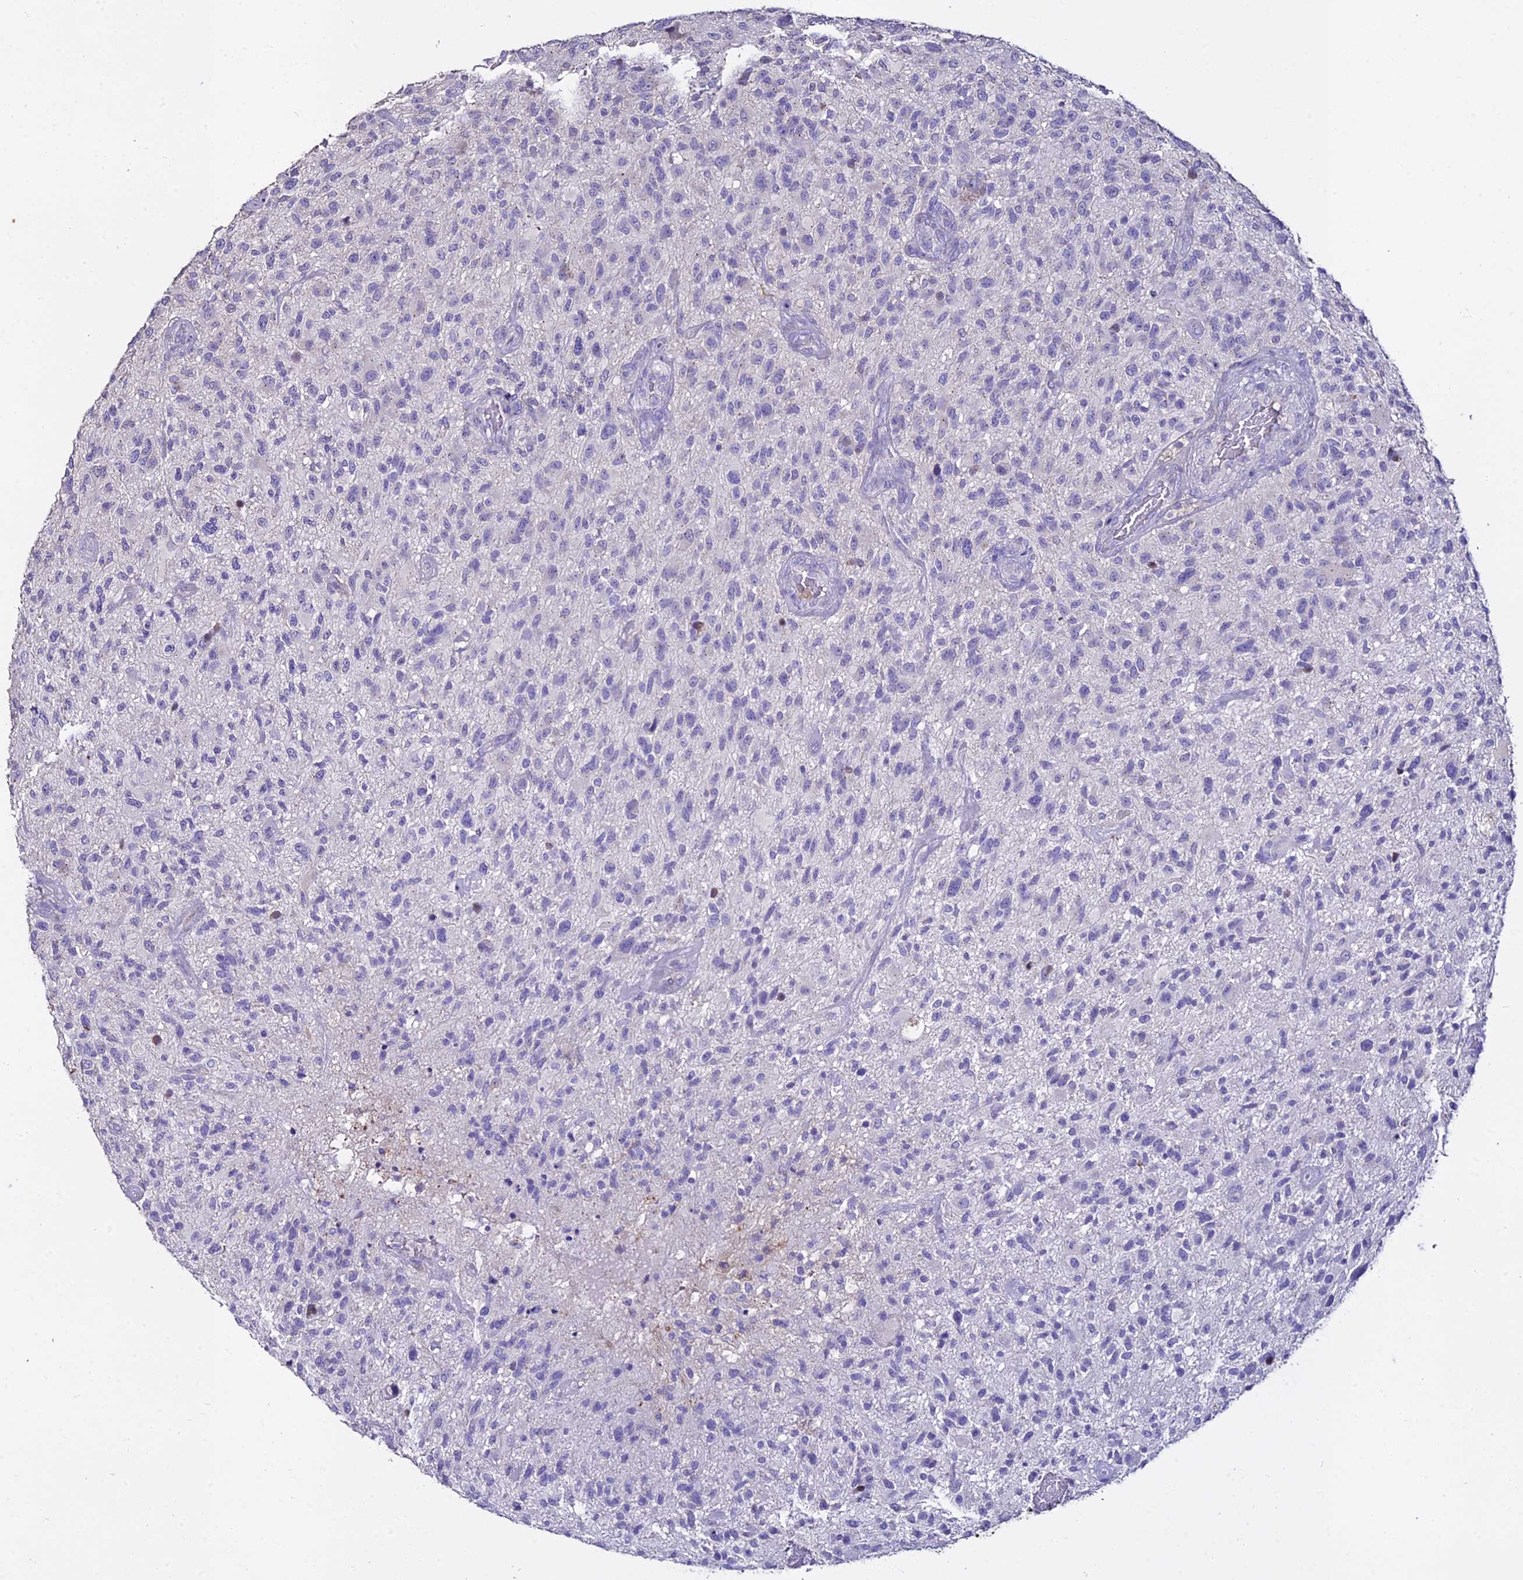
{"staining": {"intensity": "negative", "quantity": "none", "location": "none"}, "tissue": "glioma", "cell_type": "Tumor cells", "image_type": "cancer", "snomed": [{"axis": "morphology", "description": "Glioma, malignant, High grade"}, {"axis": "topography", "description": "Brain"}], "caption": "Immunohistochemistry histopathology image of human malignant glioma (high-grade) stained for a protein (brown), which displays no staining in tumor cells.", "gene": "GLYAT", "patient": {"sex": "male", "age": 47}}